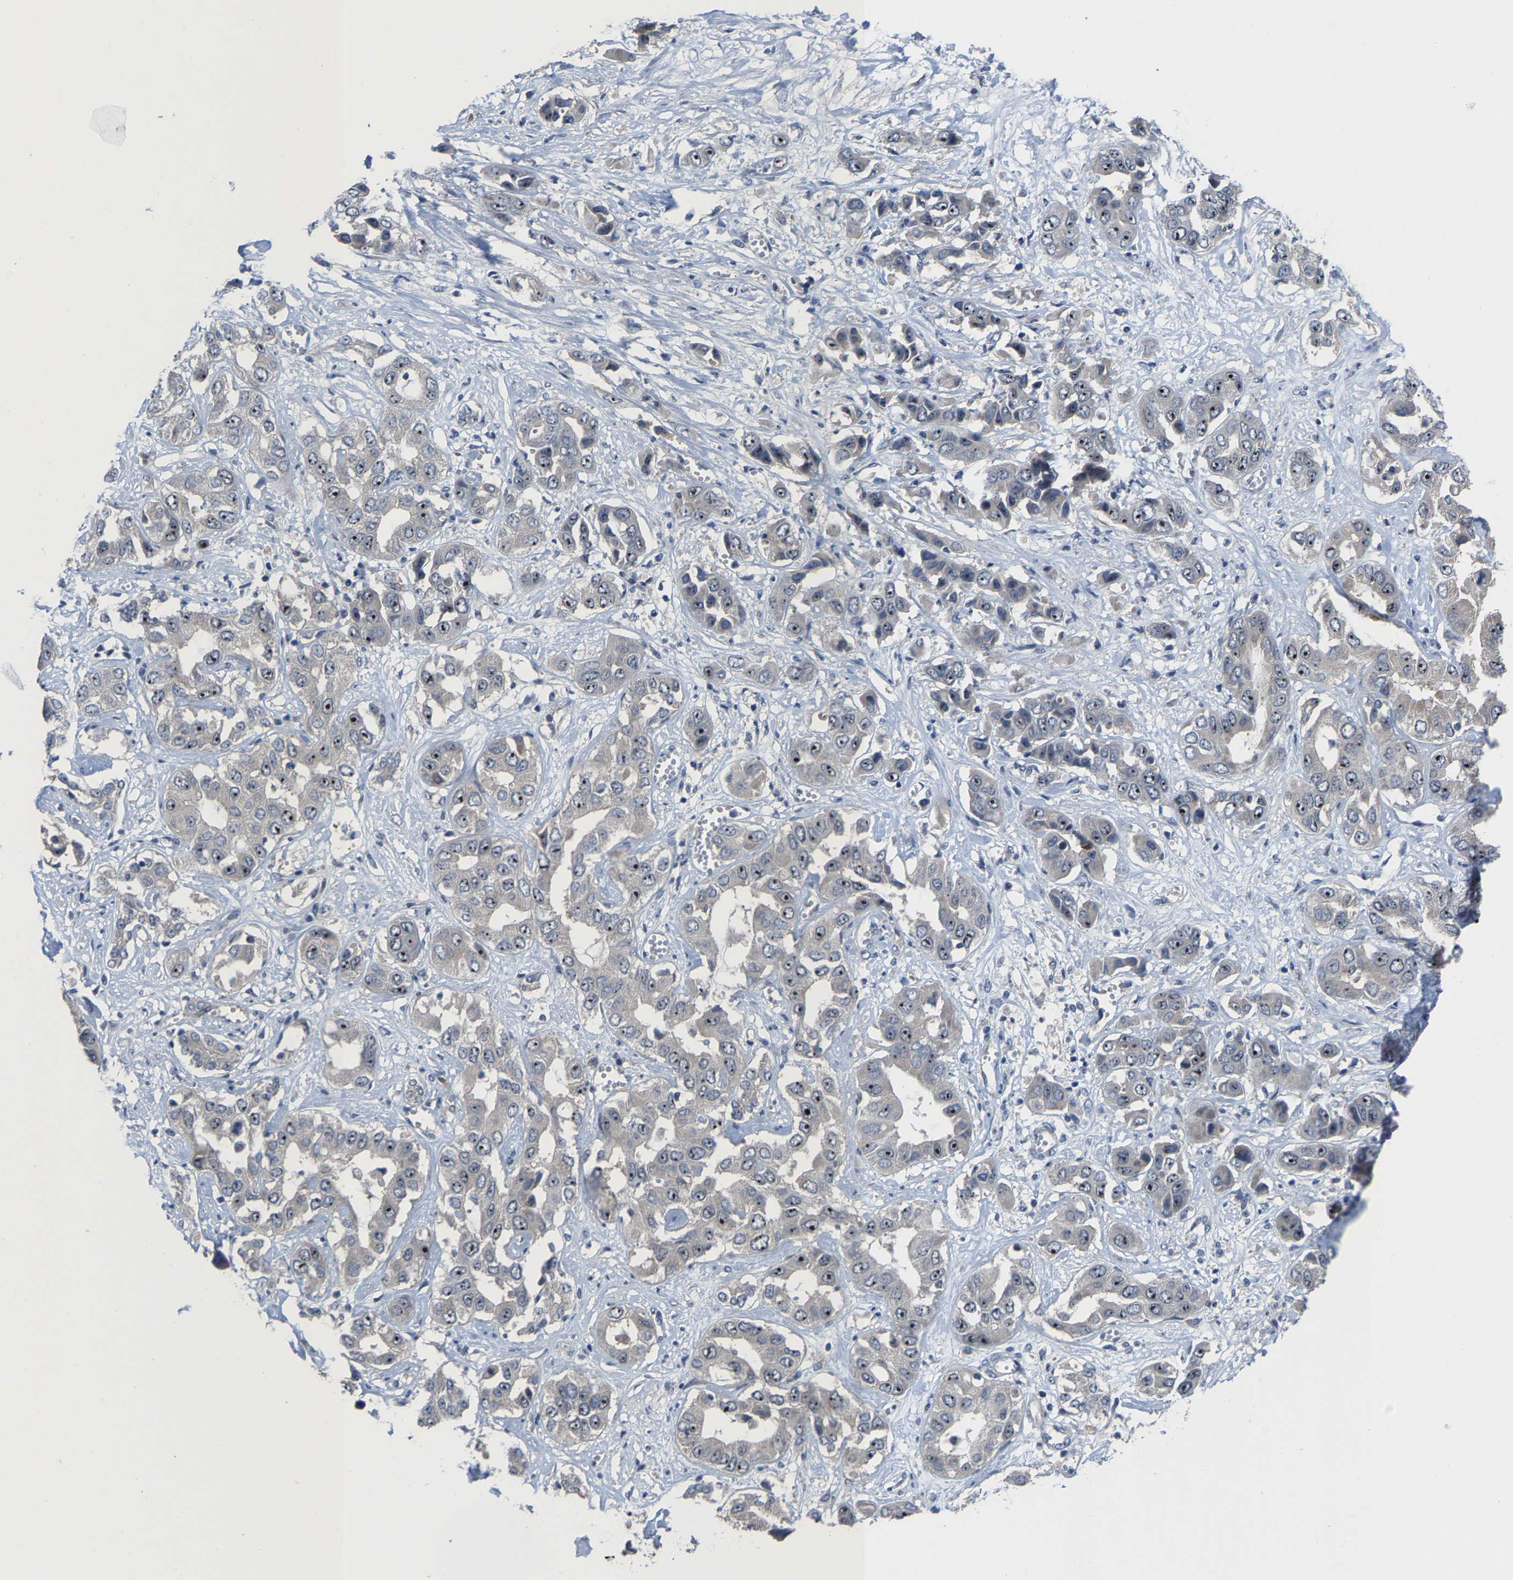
{"staining": {"intensity": "moderate", "quantity": ">75%", "location": "nuclear"}, "tissue": "liver cancer", "cell_type": "Tumor cells", "image_type": "cancer", "snomed": [{"axis": "morphology", "description": "Cholangiocarcinoma"}, {"axis": "topography", "description": "Liver"}], "caption": "IHC histopathology image of cholangiocarcinoma (liver) stained for a protein (brown), which displays medium levels of moderate nuclear positivity in about >75% of tumor cells.", "gene": "HAUS6", "patient": {"sex": "female", "age": 52}}